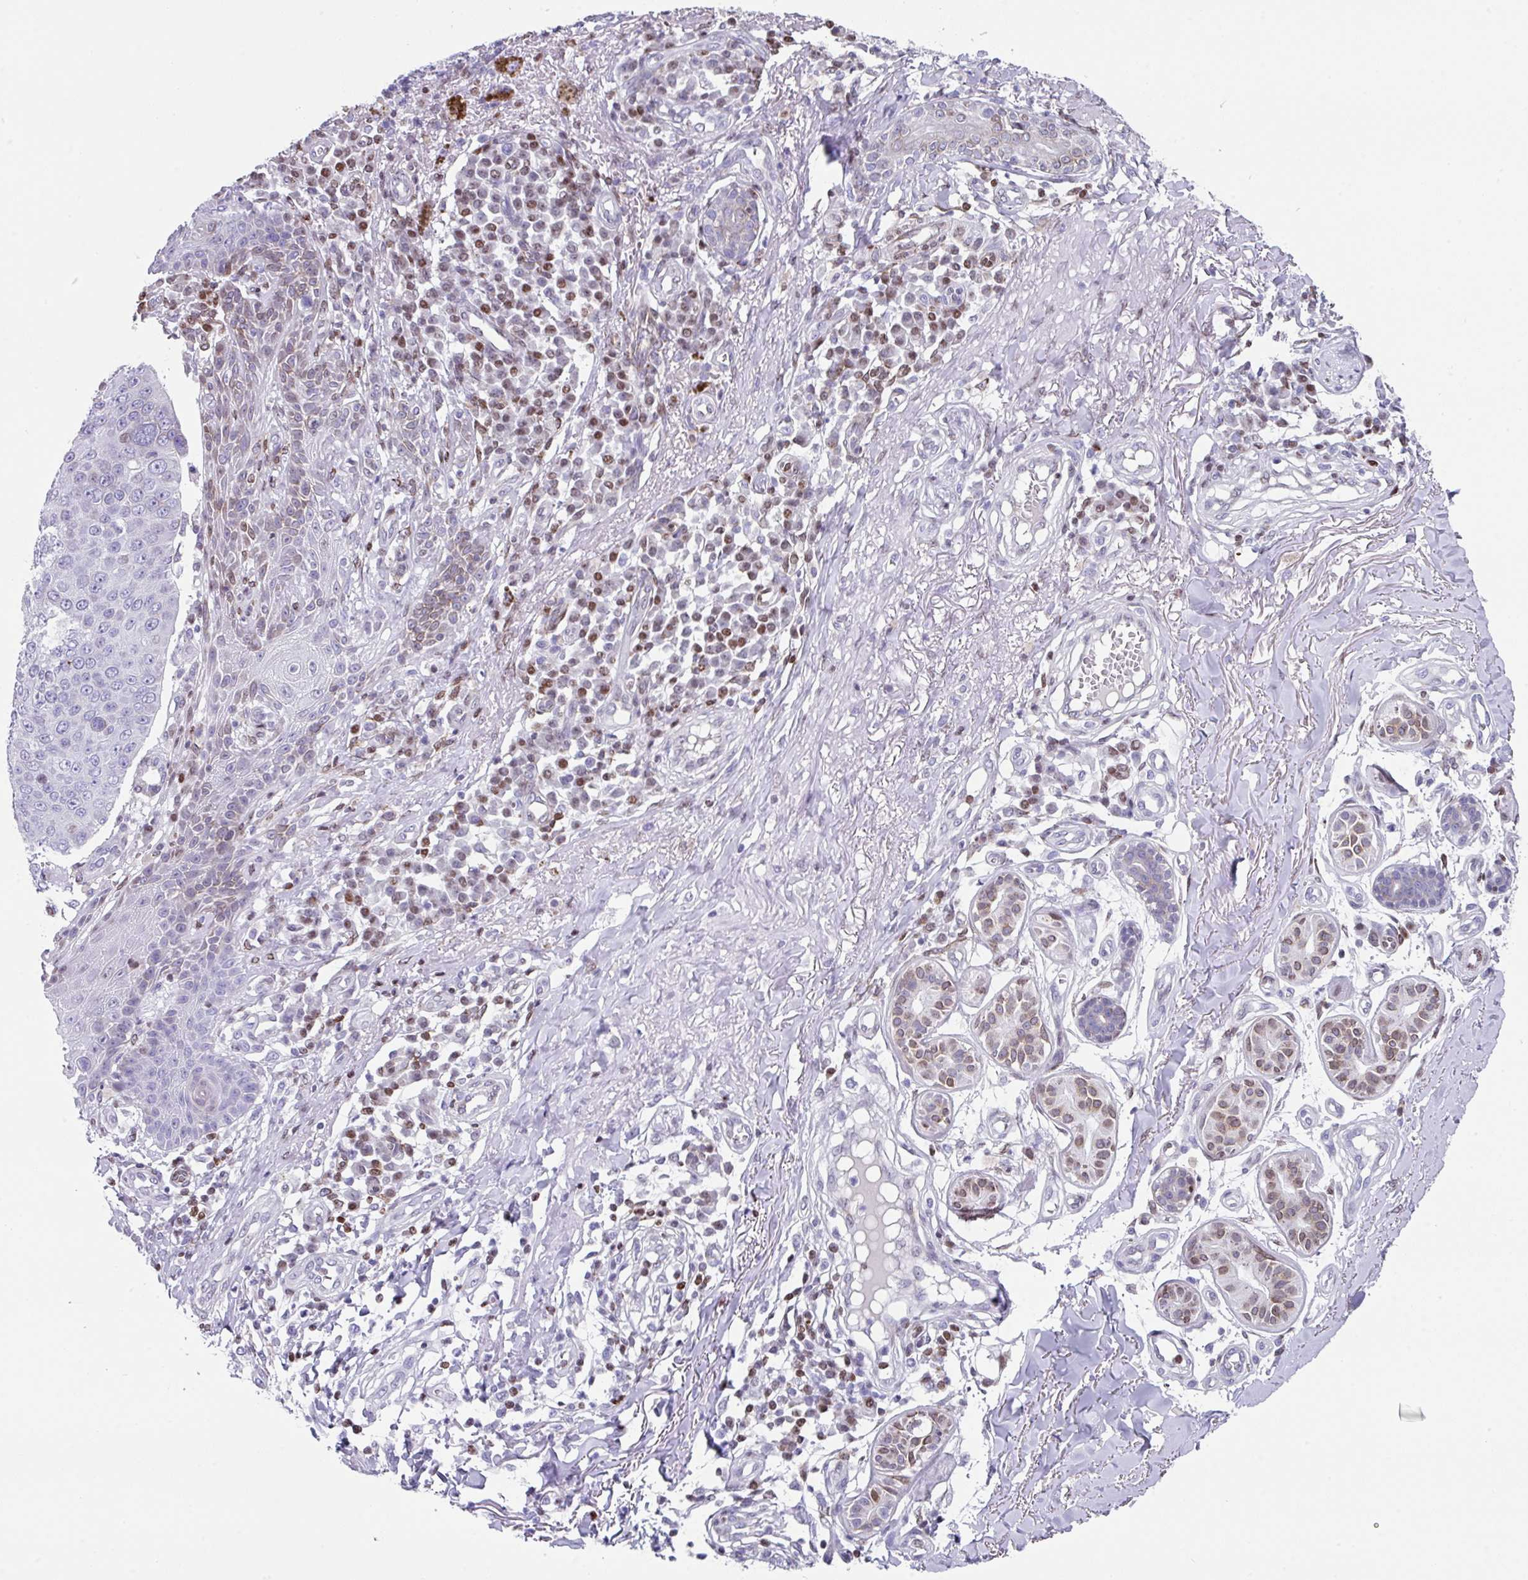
{"staining": {"intensity": "negative", "quantity": "none", "location": "none"}, "tissue": "skin cancer", "cell_type": "Tumor cells", "image_type": "cancer", "snomed": [{"axis": "morphology", "description": "Squamous cell carcinoma, NOS"}, {"axis": "topography", "description": "Skin"}], "caption": "The image displays no staining of tumor cells in skin squamous cell carcinoma.", "gene": "TCF3", "patient": {"sex": "male", "age": 71}}